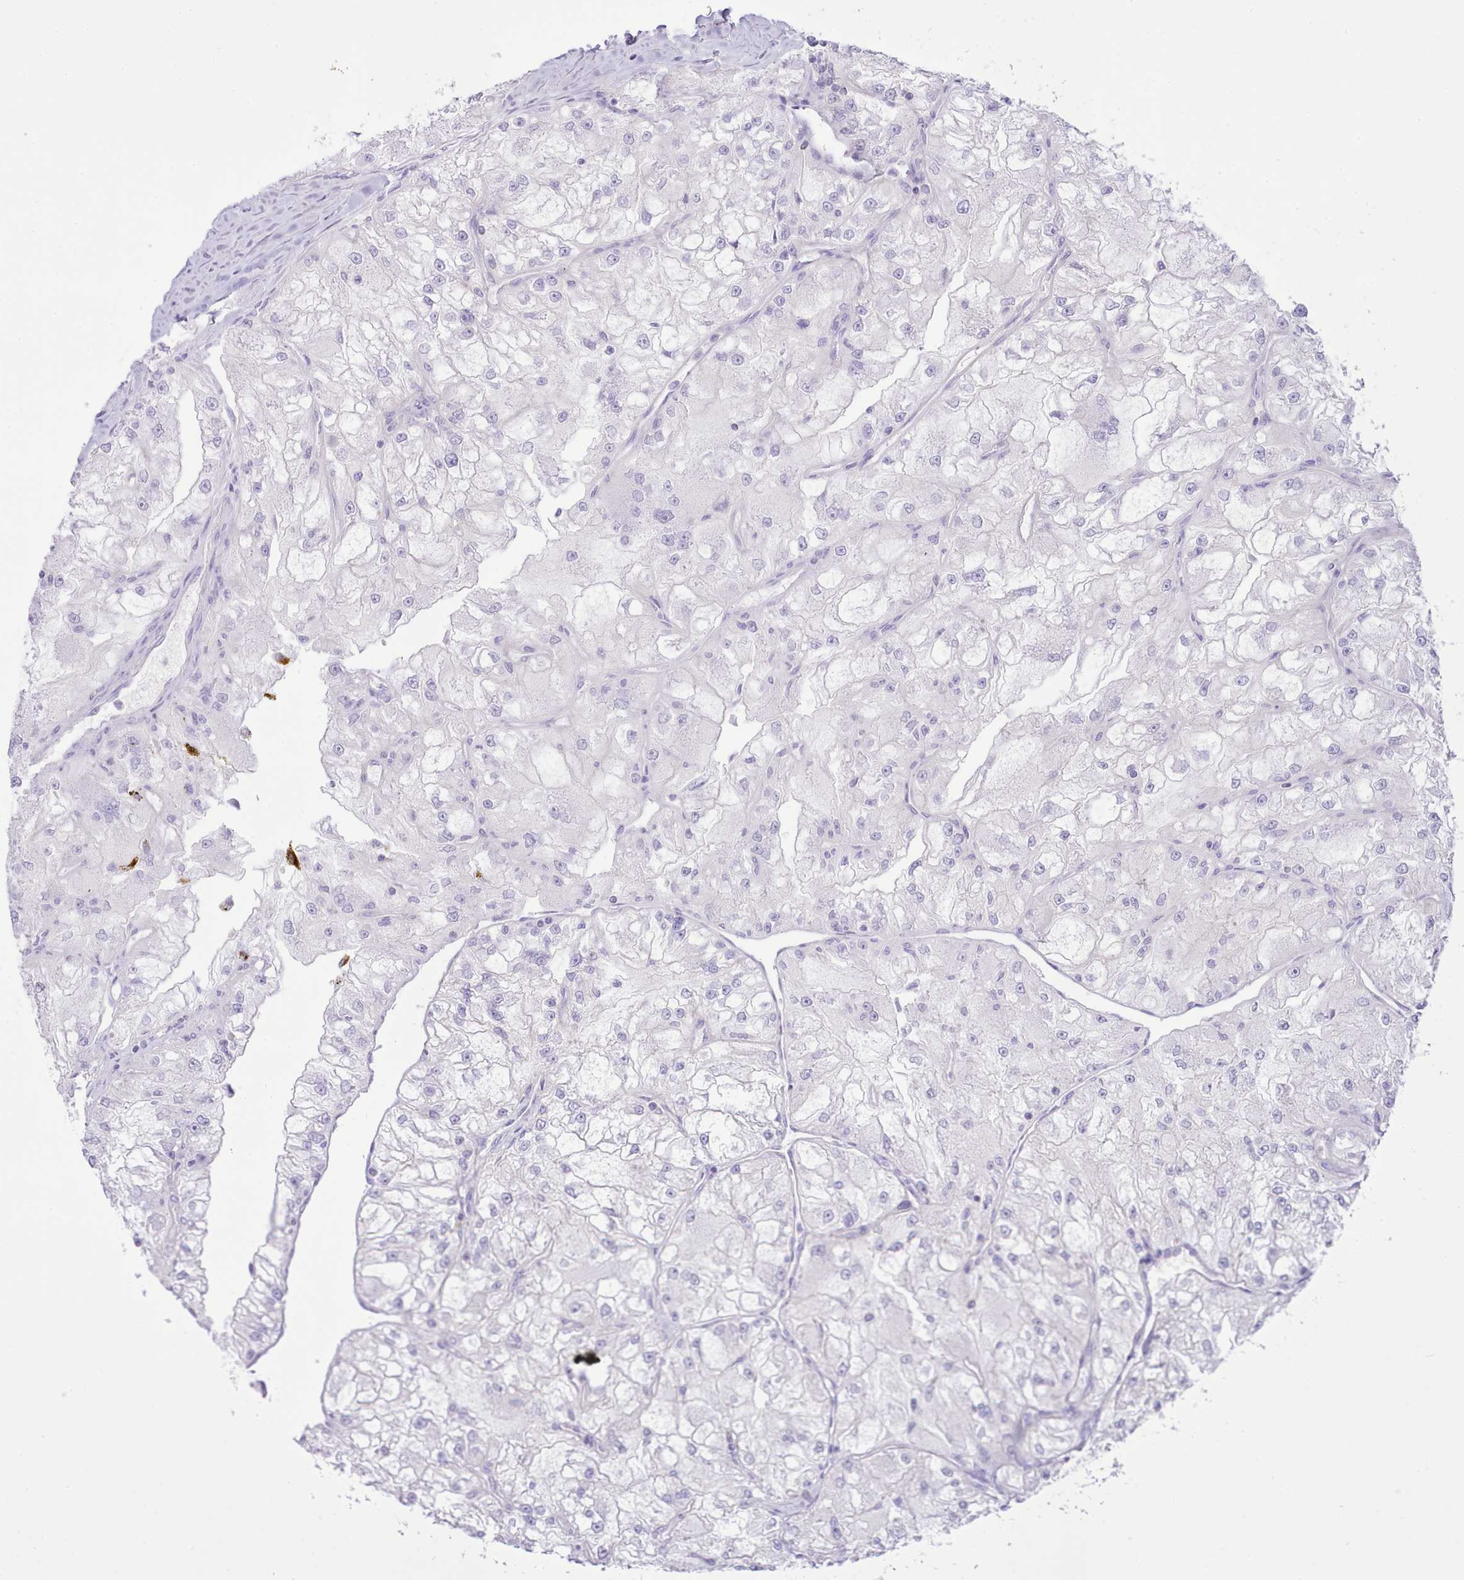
{"staining": {"intensity": "negative", "quantity": "none", "location": "none"}, "tissue": "renal cancer", "cell_type": "Tumor cells", "image_type": "cancer", "snomed": [{"axis": "morphology", "description": "Adenocarcinoma, NOS"}, {"axis": "topography", "description": "Kidney"}], "caption": "Protein analysis of adenocarcinoma (renal) demonstrates no significant staining in tumor cells.", "gene": "MDFI", "patient": {"sex": "female", "age": 72}}